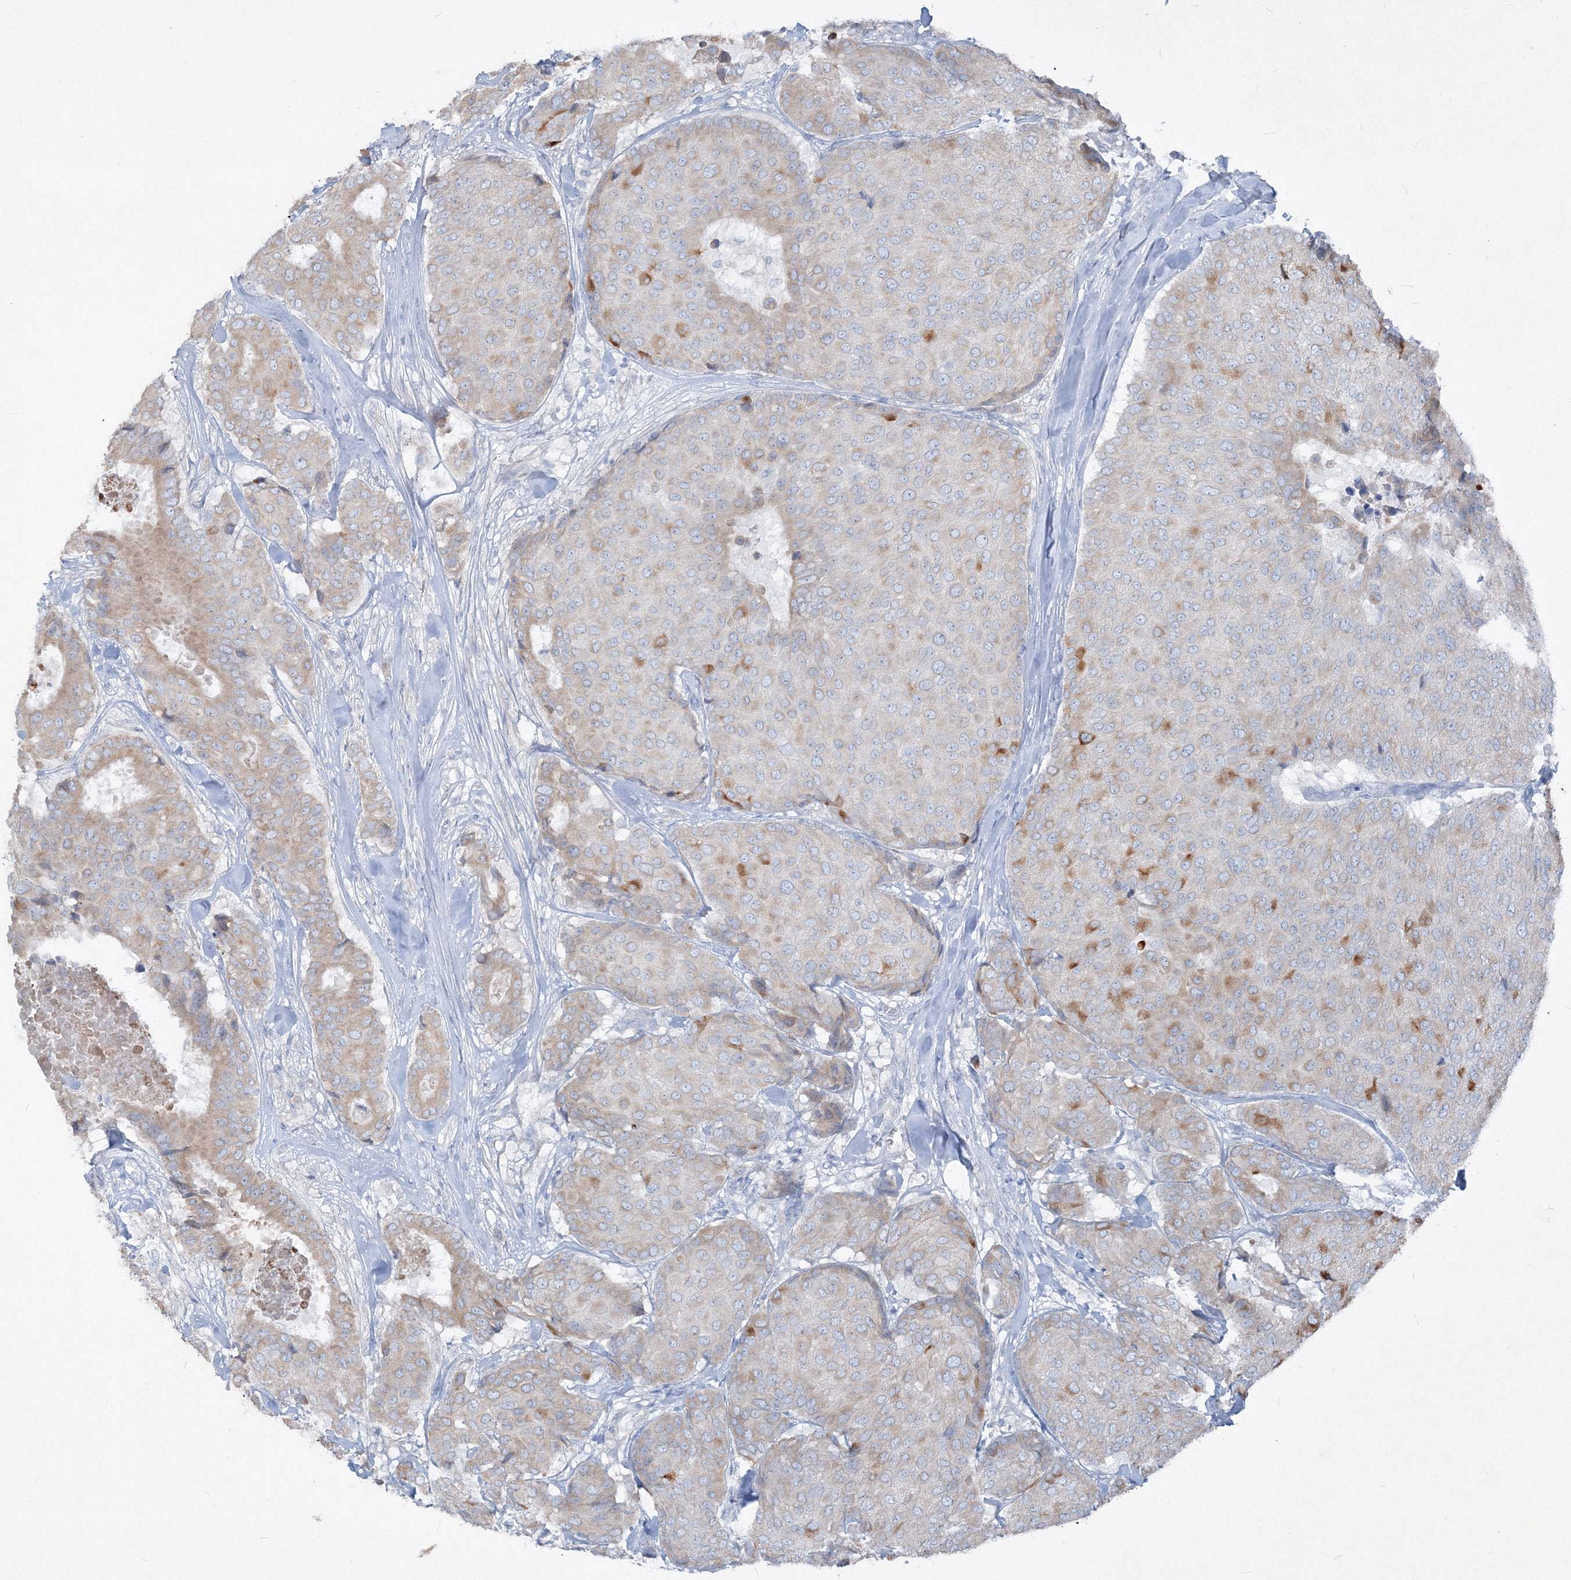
{"staining": {"intensity": "moderate", "quantity": "<25%", "location": "cytoplasmic/membranous"}, "tissue": "breast cancer", "cell_type": "Tumor cells", "image_type": "cancer", "snomed": [{"axis": "morphology", "description": "Duct carcinoma"}, {"axis": "topography", "description": "Breast"}], "caption": "Immunohistochemistry (IHC) of breast invasive ductal carcinoma demonstrates low levels of moderate cytoplasmic/membranous positivity in about <25% of tumor cells.", "gene": "IFNAR1", "patient": {"sex": "female", "age": 75}}